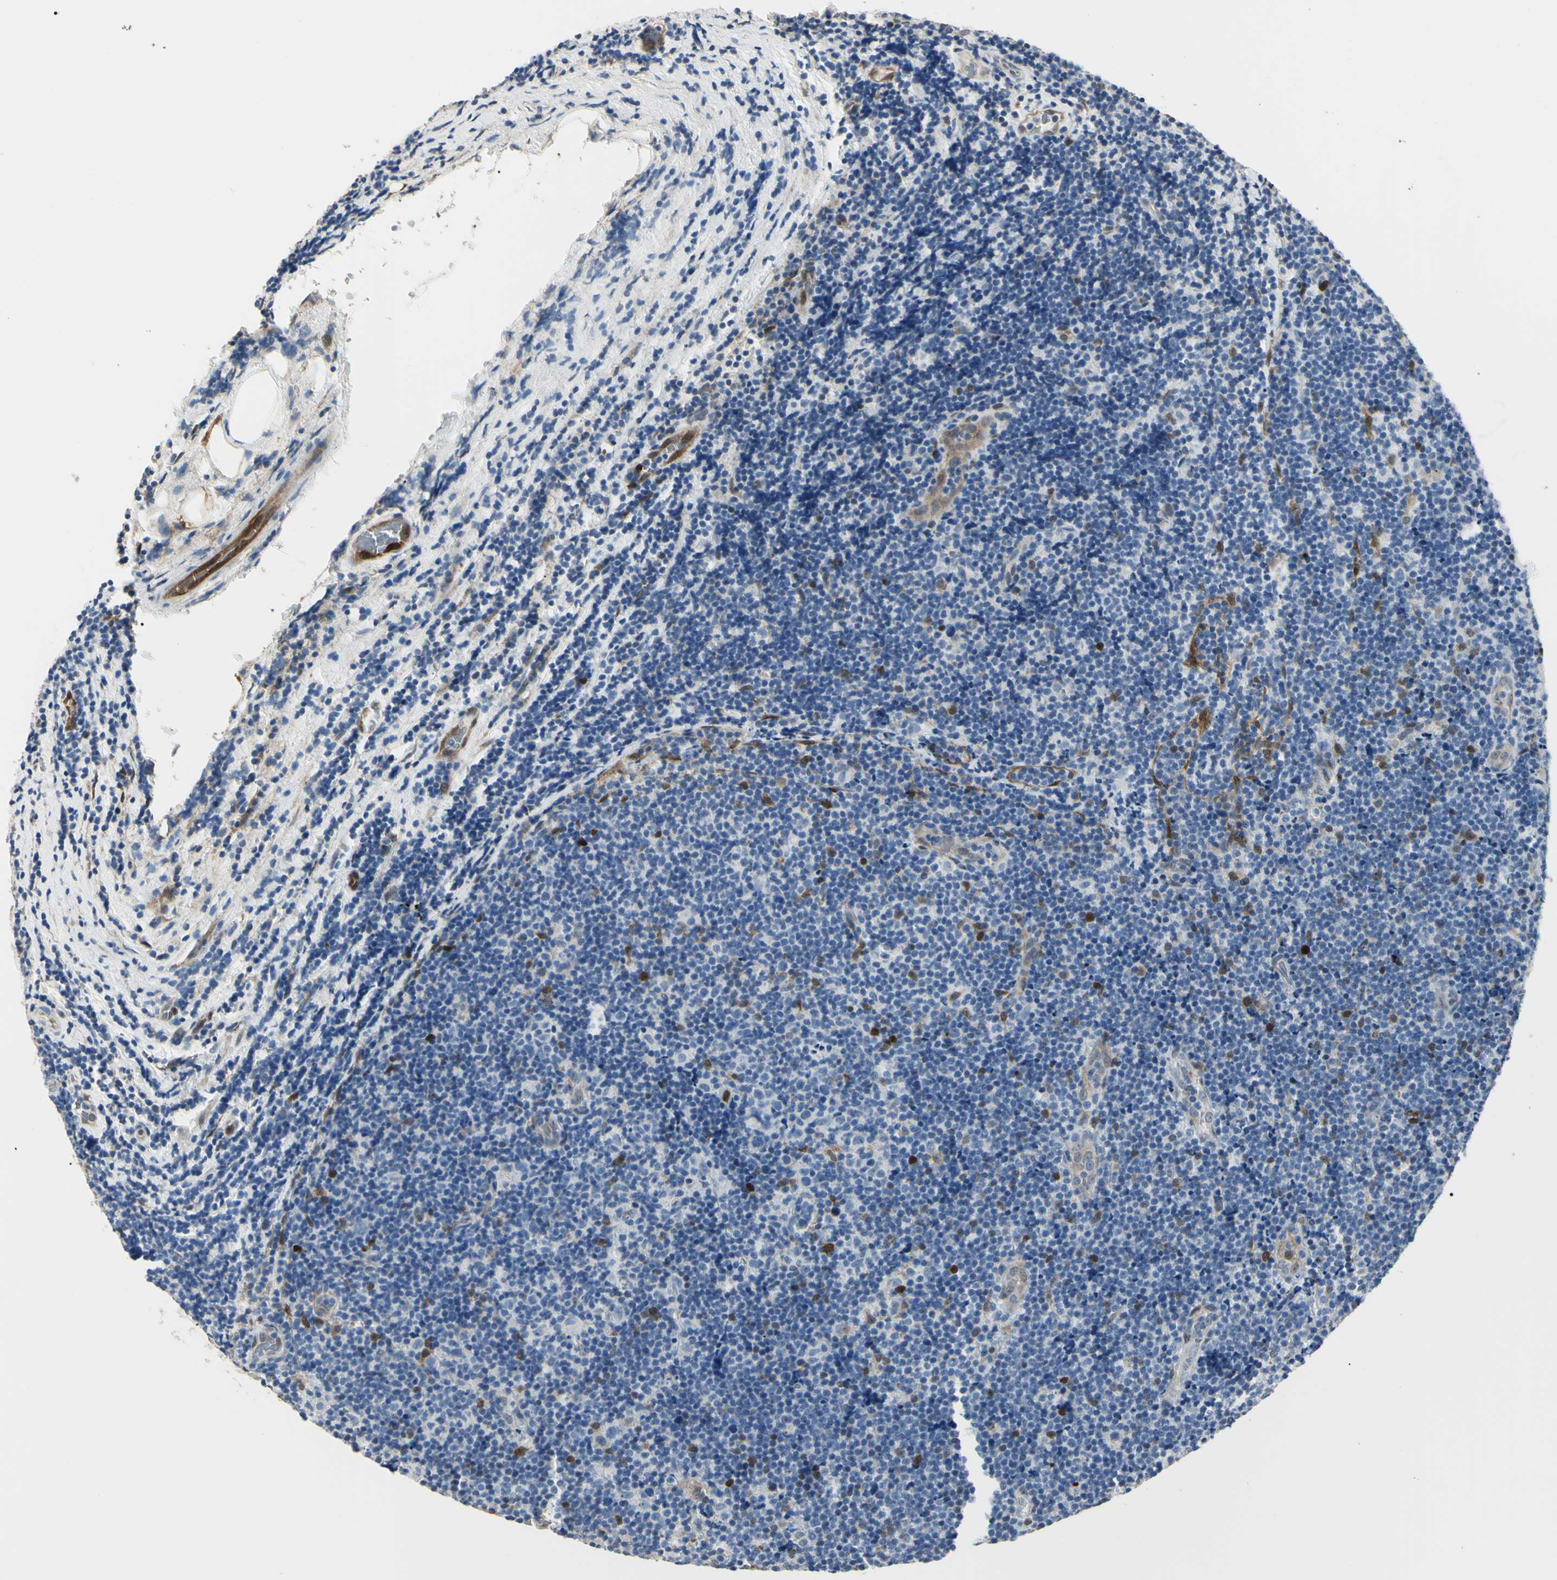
{"staining": {"intensity": "strong", "quantity": "<25%", "location": "nuclear"}, "tissue": "lymphoma", "cell_type": "Tumor cells", "image_type": "cancer", "snomed": [{"axis": "morphology", "description": "Malignant lymphoma, non-Hodgkin's type, Low grade"}, {"axis": "topography", "description": "Lymph node"}], "caption": "Protein analysis of malignant lymphoma, non-Hodgkin's type (low-grade) tissue reveals strong nuclear staining in approximately <25% of tumor cells.", "gene": "AKR1C3", "patient": {"sex": "male", "age": 83}}